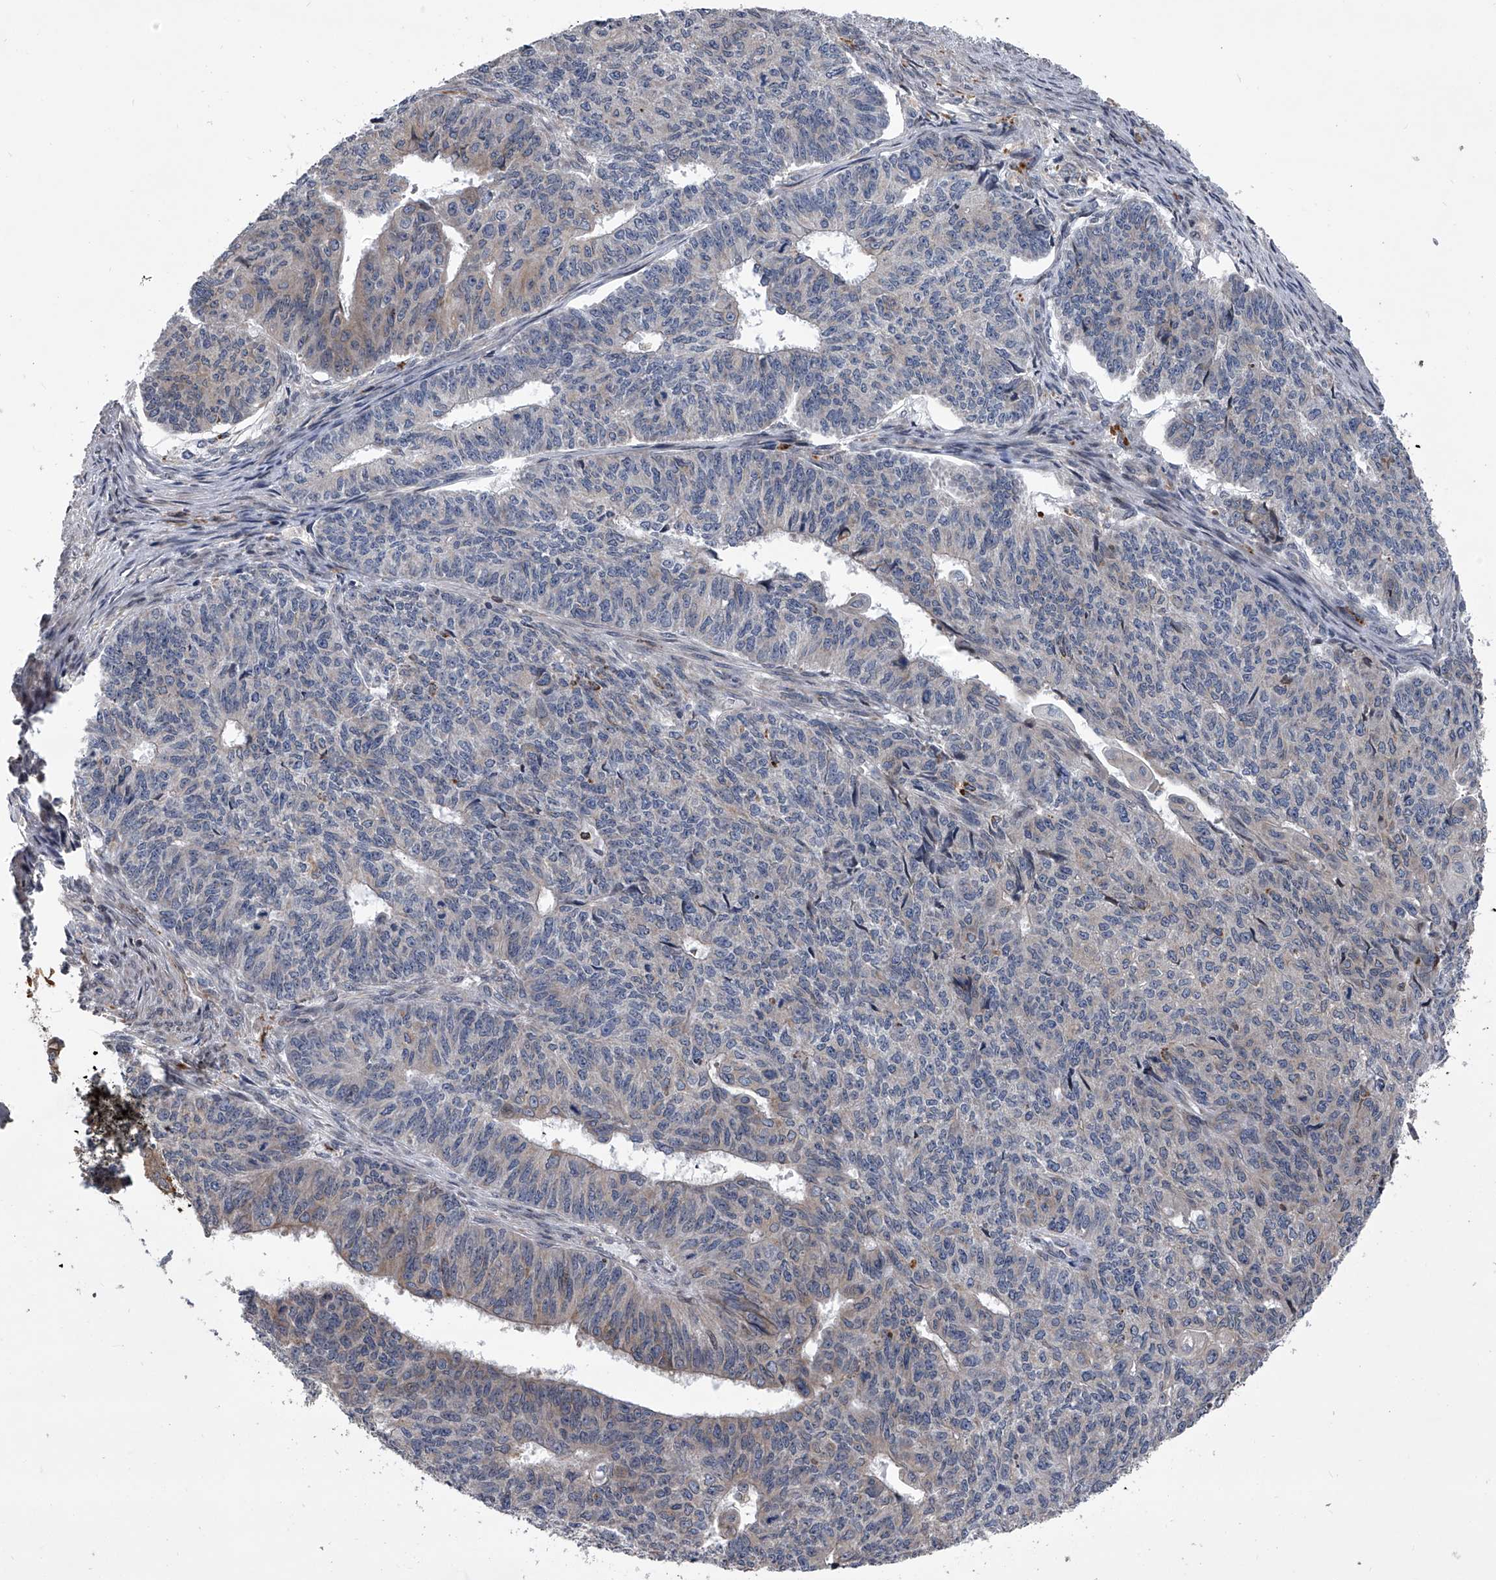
{"staining": {"intensity": "negative", "quantity": "none", "location": "none"}, "tissue": "endometrial cancer", "cell_type": "Tumor cells", "image_type": "cancer", "snomed": [{"axis": "morphology", "description": "Adenocarcinoma, NOS"}, {"axis": "topography", "description": "Endometrium"}], "caption": "Immunohistochemical staining of endometrial cancer reveals no significant expression in tumor cells. The staining is performed using DAB brown chromogen with nuclei counter-stained in using hematoxylin.", "gene": "TRIM8", "patient": {"sex": "female", "age": 32}}